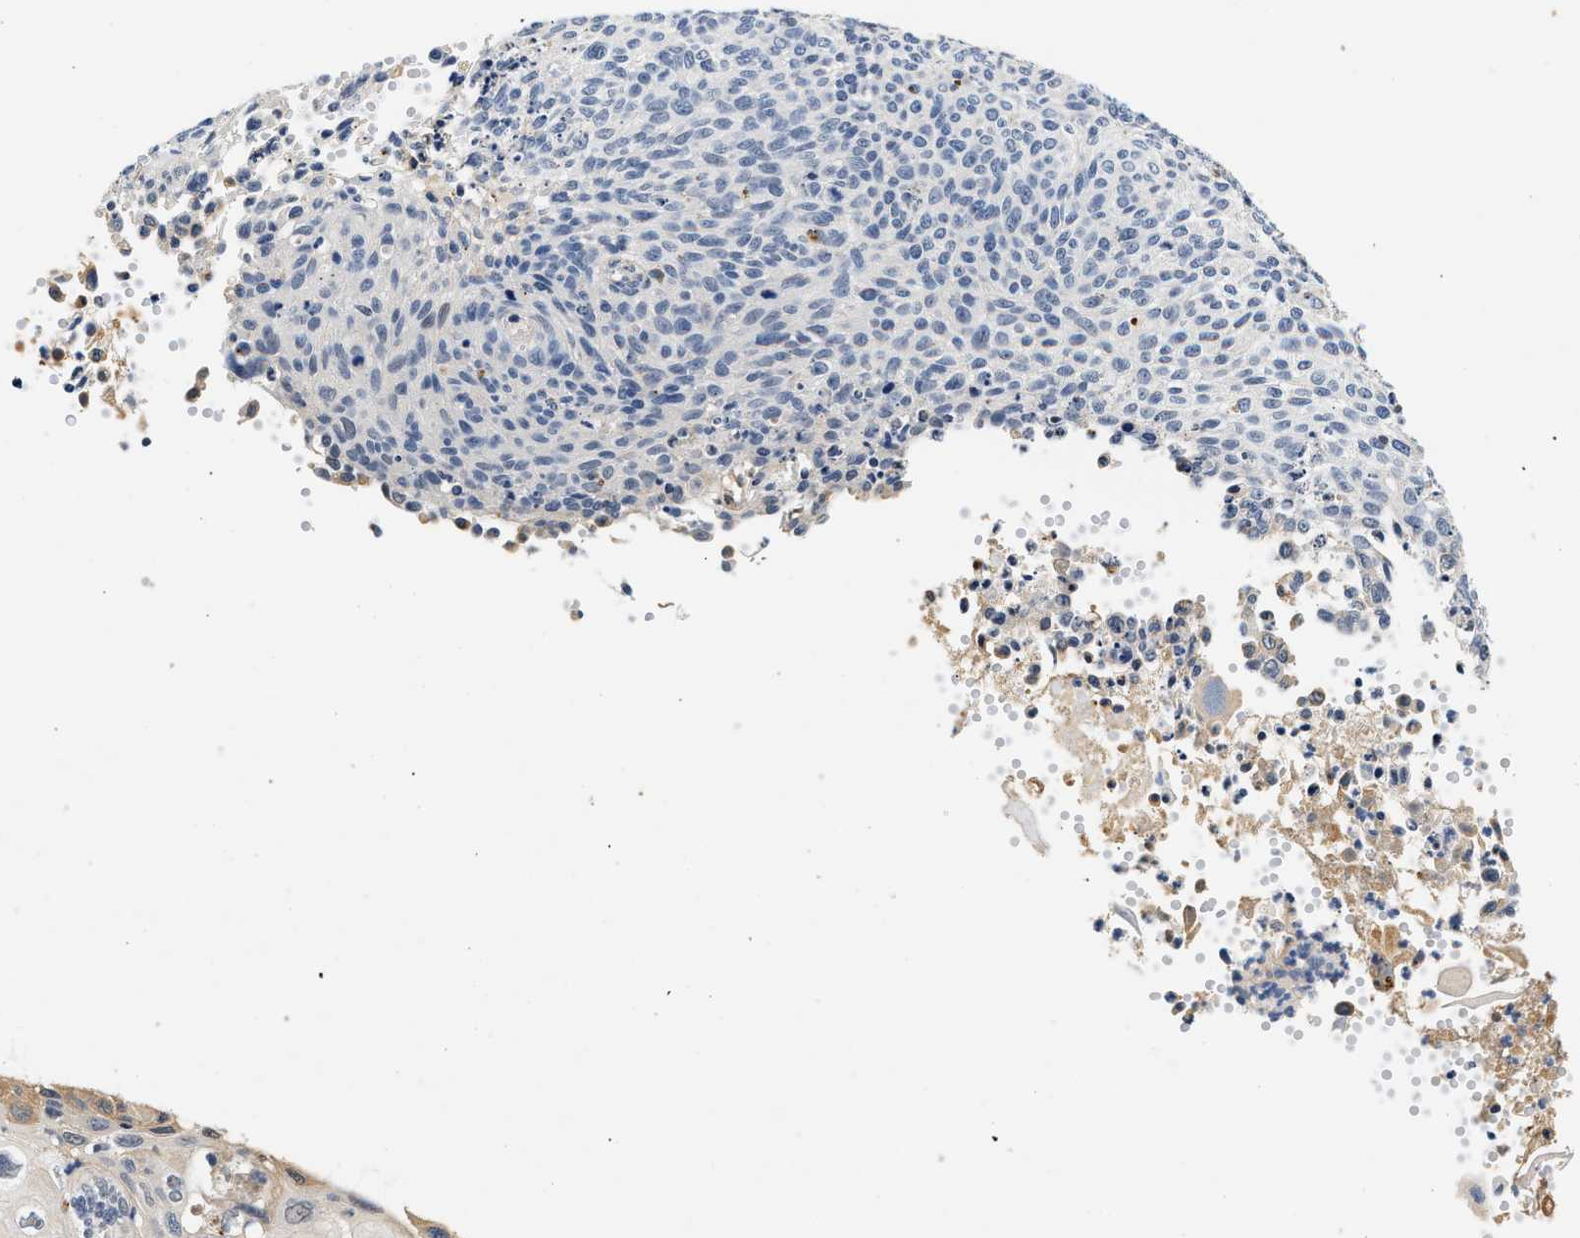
{"staining": {"intensity": "negative", "quantity": "none", "location": "none"}, "tissue": "cervical cancer", "cell_type": "Tumor cells", "image_type": "cancer", "snomed": [{"axis": "morphology", "description": "Squamous cell carcinoma, NOS"}, {"axis": "topography", "description": "Cervix"}], "caption": "Immunohistochemistry photomicrograph of cervical cancer (squamous cell carcinoma) stained for a protein (brown), which reveals no expression in tumor cells. (DAB IHC visualized using brightfield microscopy, high magnification).", "gene": "MED22", "patient": {"sex": "female", "age": 70}}